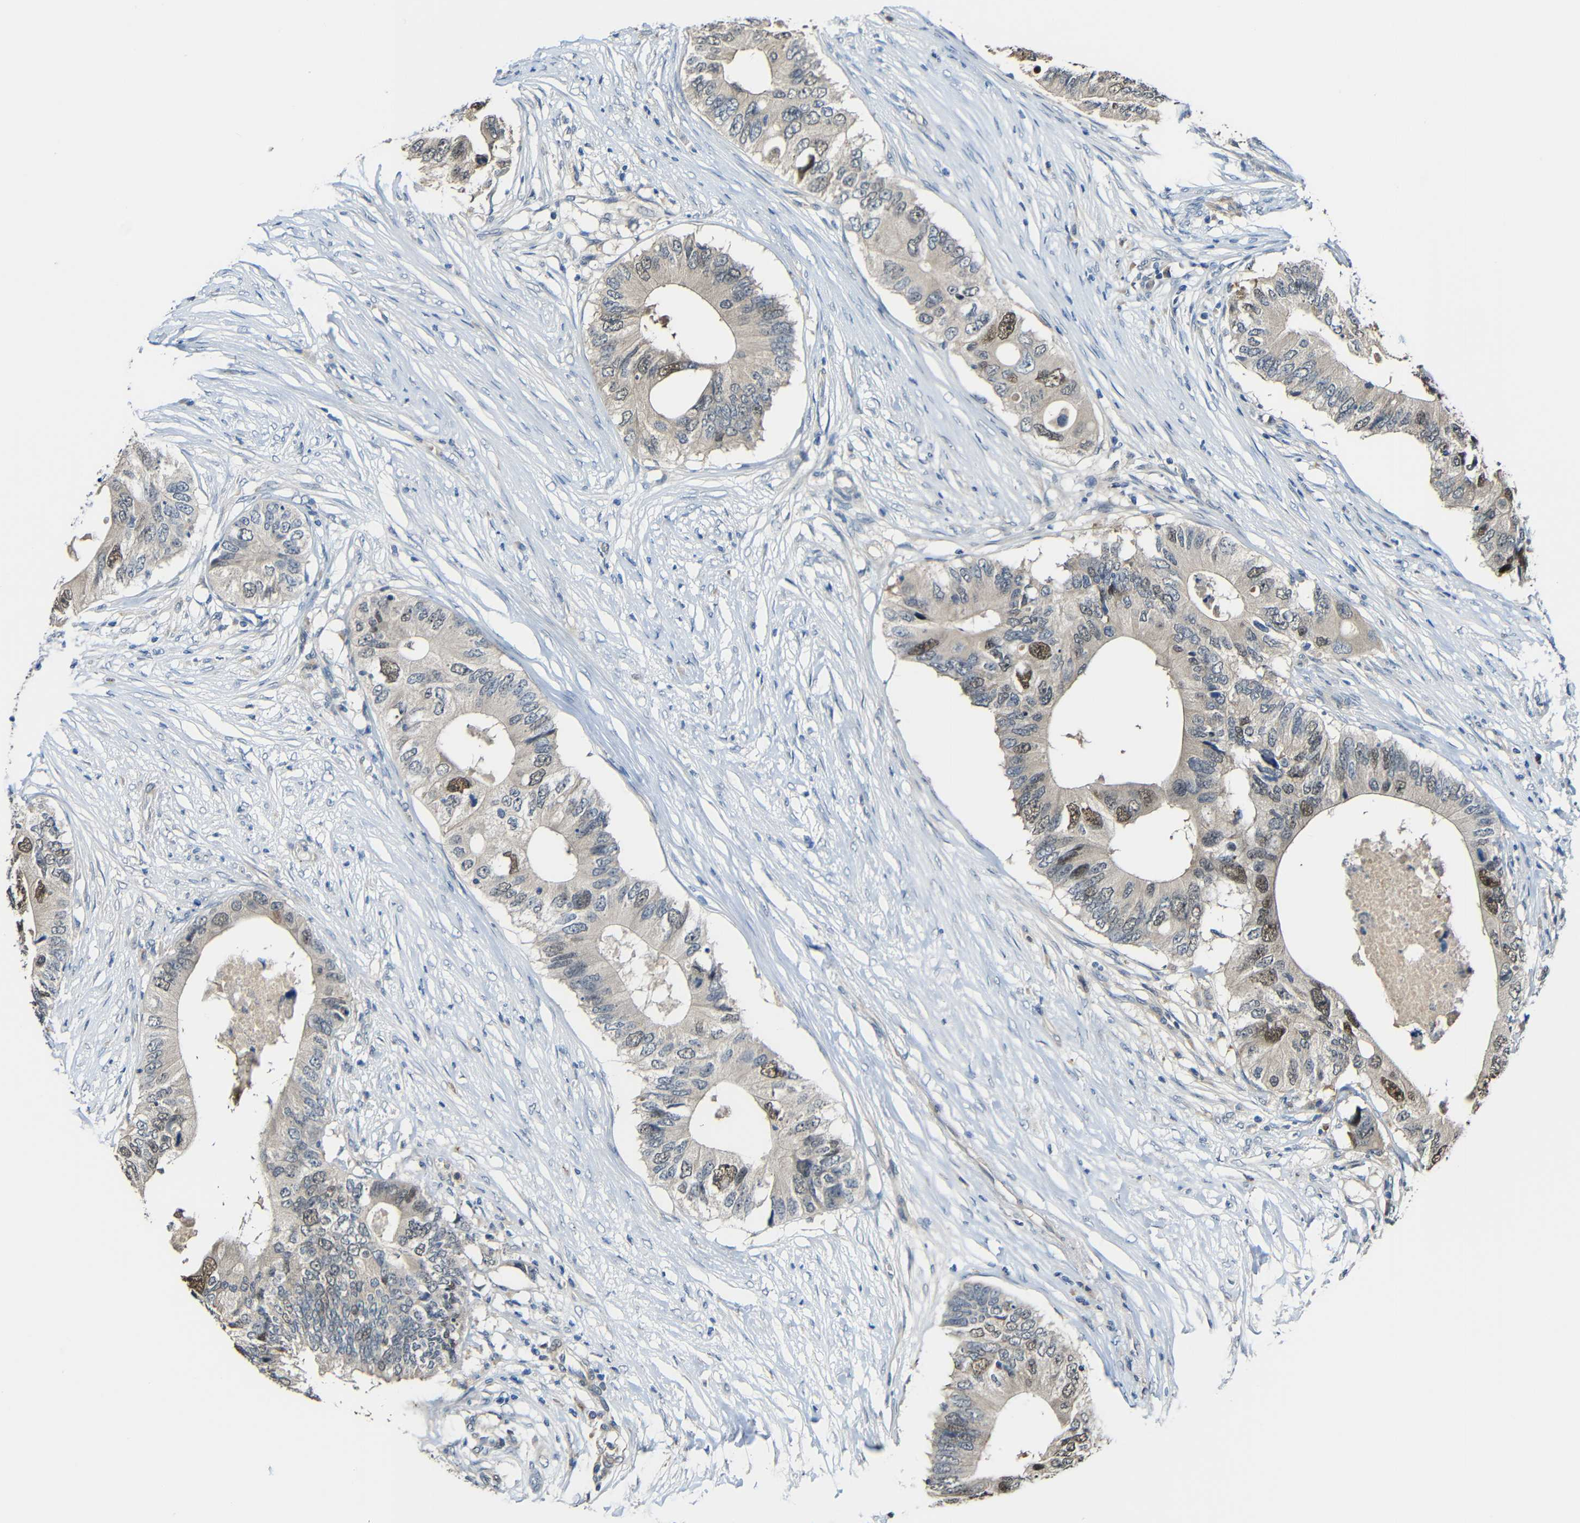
{"staining": {"intensity": "moderate", "quantity": "<25%", "location": "nuclear"}, "tissue": "colorectal cancer", "cell_type": "Tumor cells", "image_type": "cancer", "snomed": [{"axis": "morphology", "description": "Adenocarcinoma, NOS"}, {"axis": "topography", "description": "Colon"}], "caption": "Immunohistochemical staining of colorectal cancer (adenocarcinoma) displays low levels of moderate nuclear staining in approximately <25% of tumor cells.", "gene": "STBD1", "patient": {"sex": "male", "age": 71}}